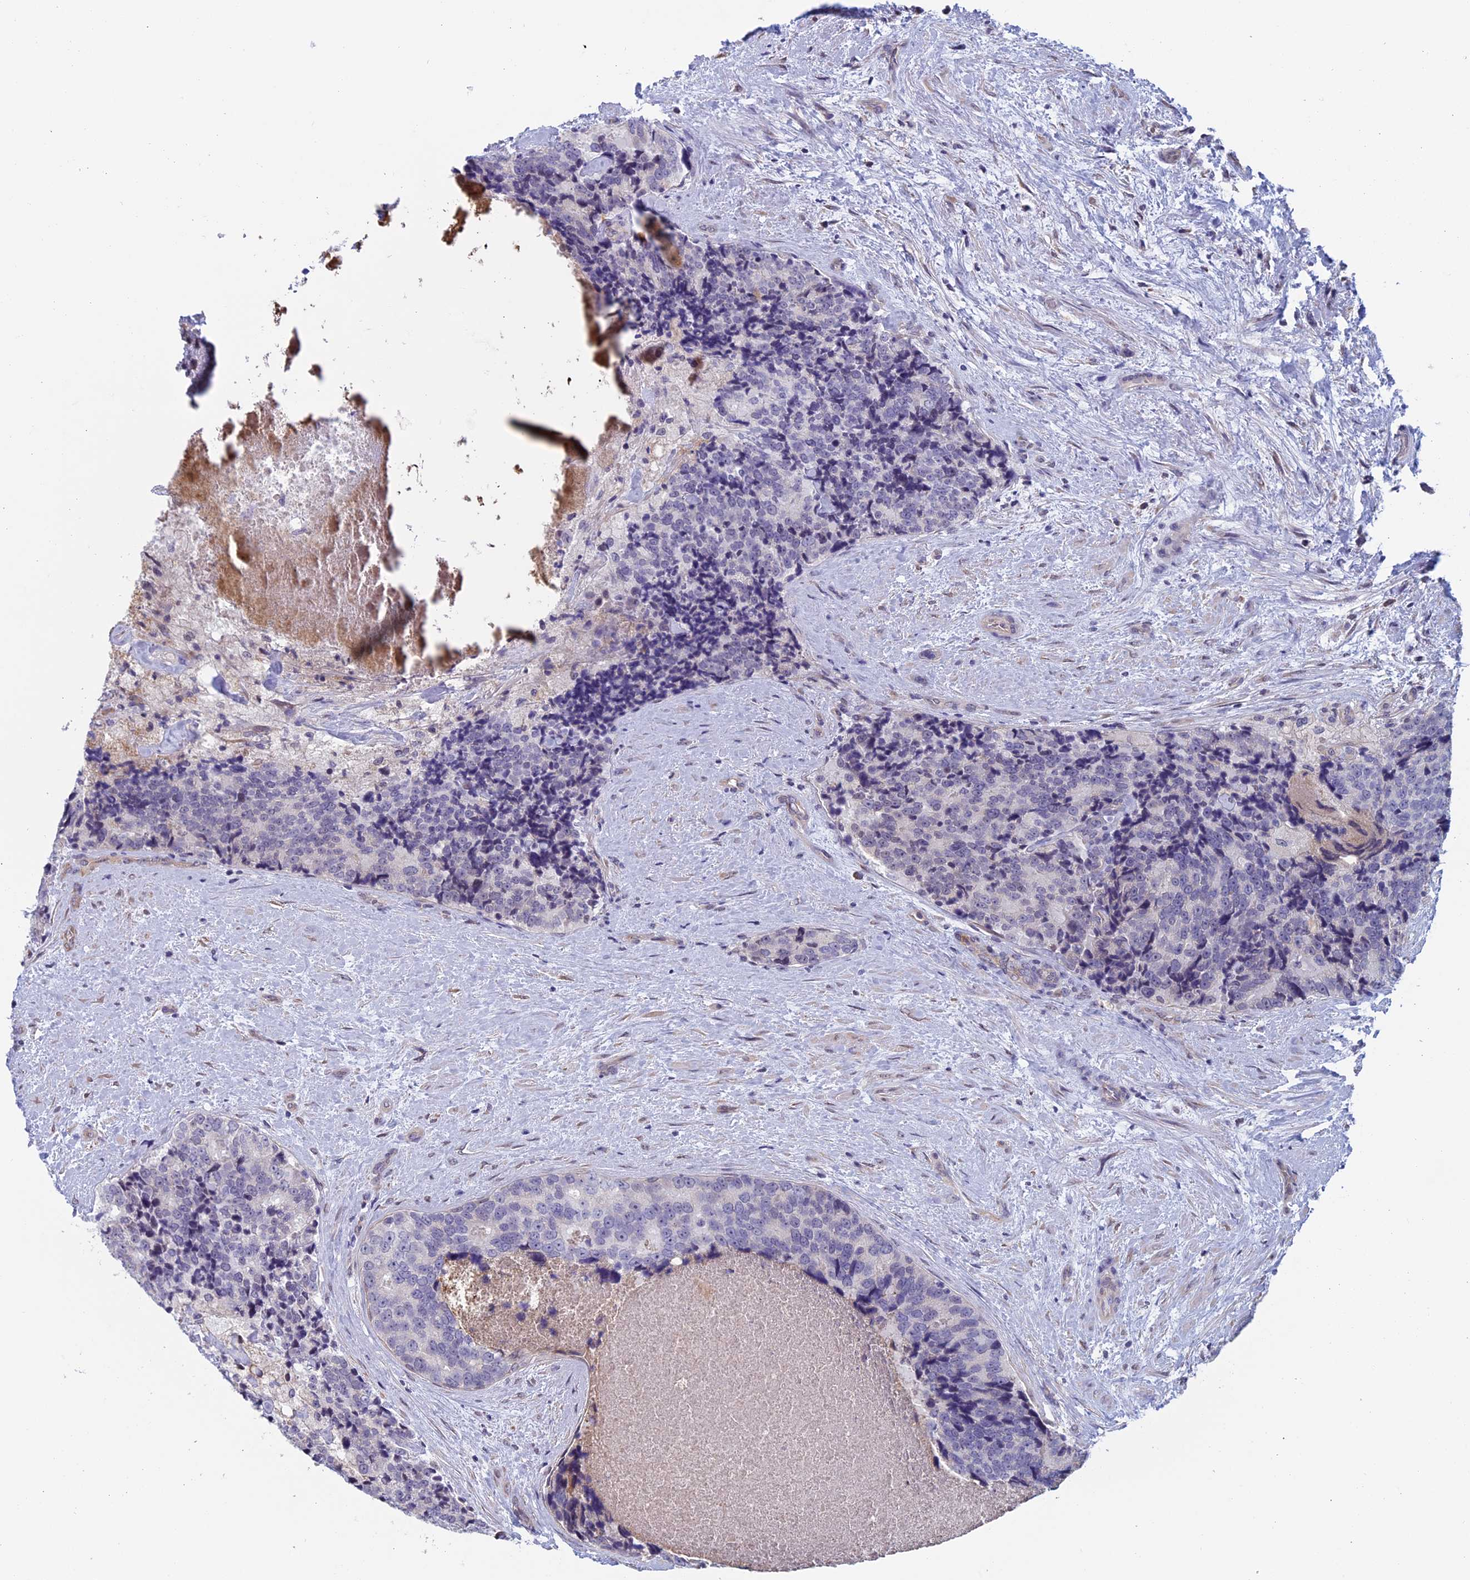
{"staining": {"intensity": "negative", "quantity": "none", "location": "none"}, "tissue": "prostate cancer", "cell_type": "Tumor cells", "image_type": "cancer", "snomed": [{"axis": "morphology", "description": "Adenocarcinoma, High grade"}, {"axis": "topography", "description": "Prostate"}], "caption": "A micrograph of prostate high-grade adenocarcinoma stained for a protein shows no brown staining in tumor cells.", "gene": "SLC1A6", "patient": {"sex": "male", "age": 70}}